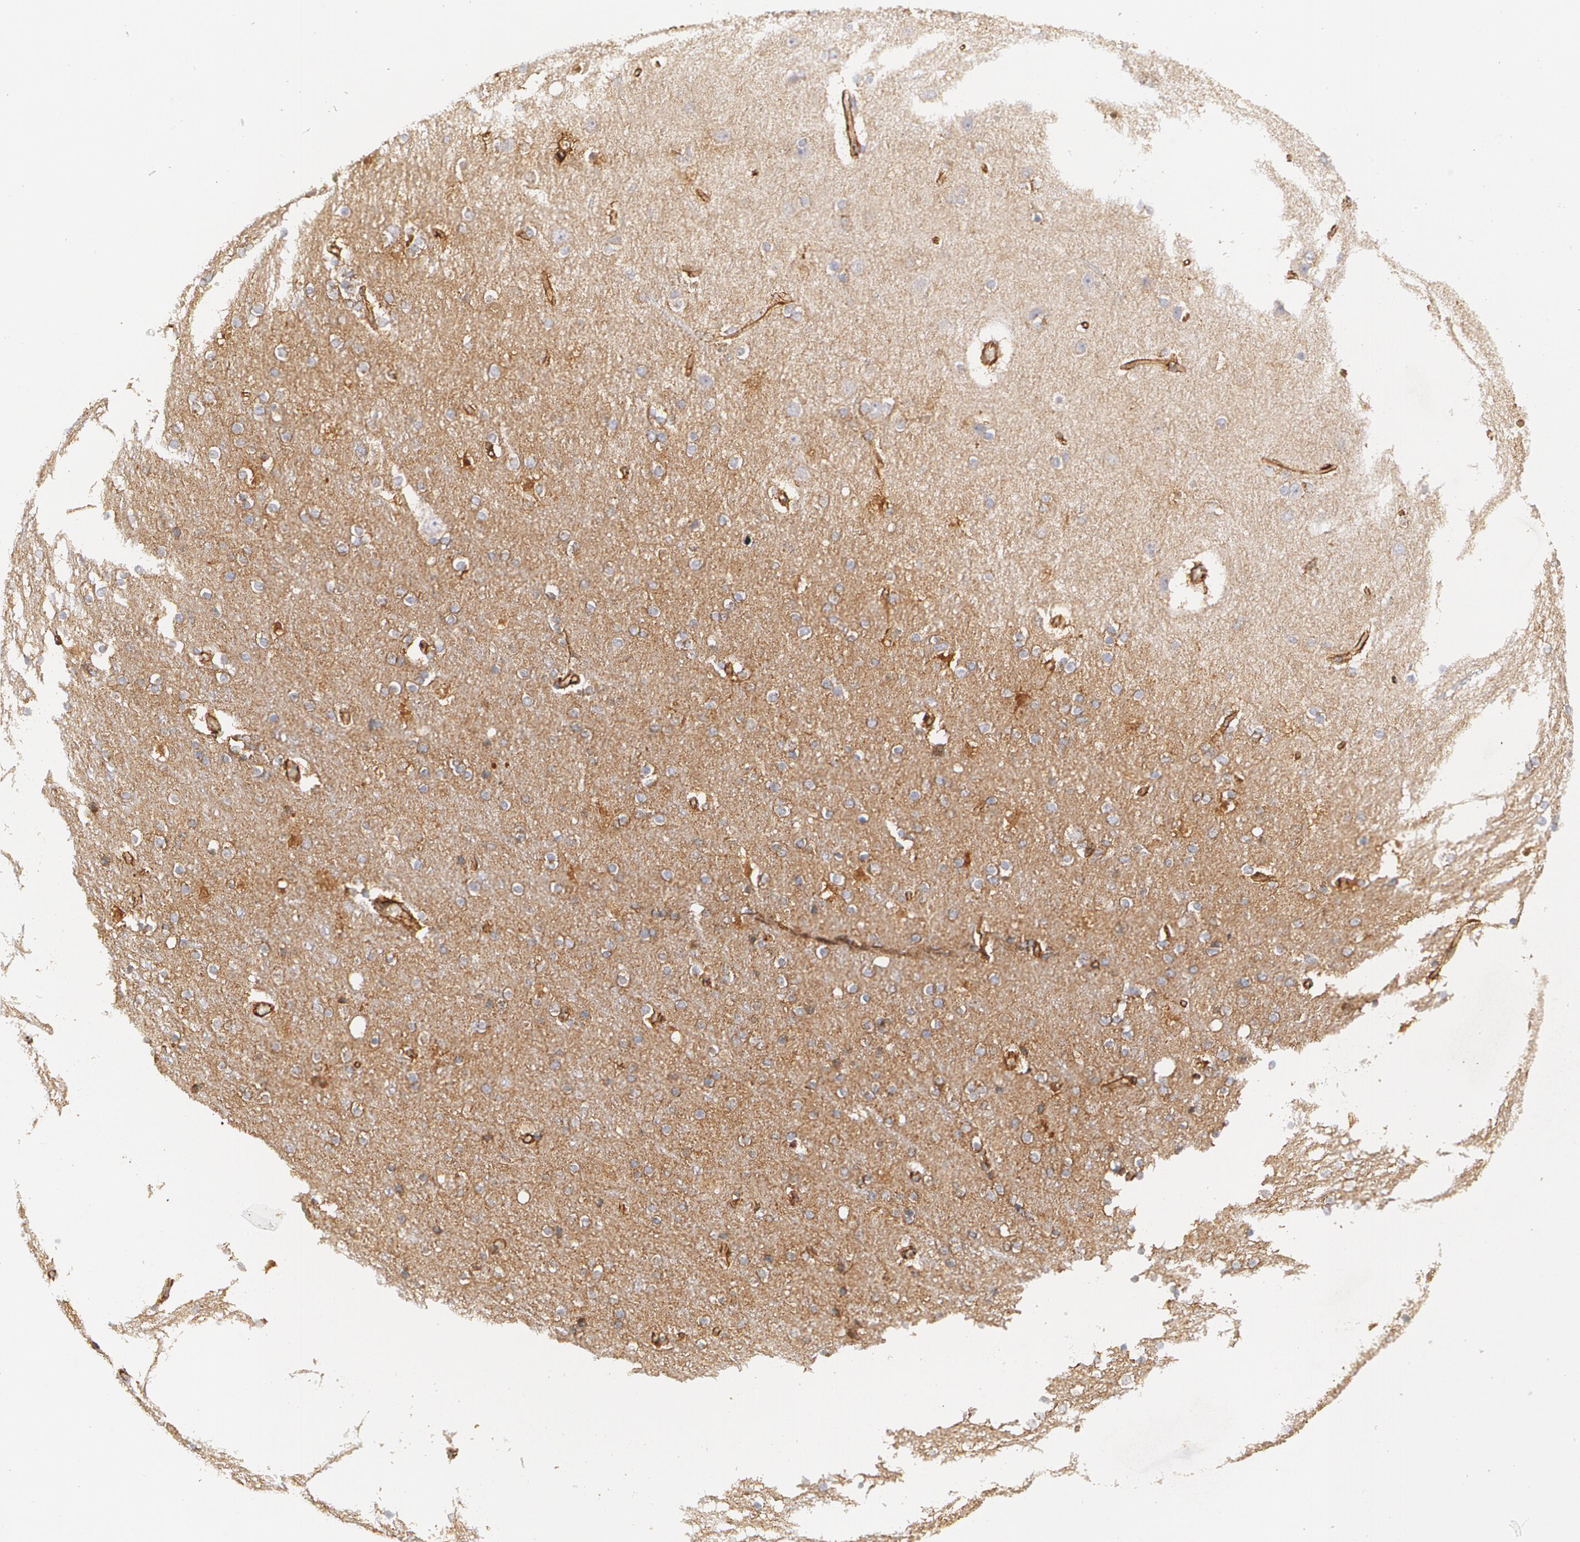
{"staining": {"intensity": "moderate", "quantity": ">75%", "location": "cytoplasmic/membranous"}, "tissue": "cerebral cortex", "cell_type": "Endothelial cells", "image_type": "normal", "snomed": [{"axis": "morphology", "description": "Normal tissue, NOS"}, {"axis": "topography", "description": "Cerebral cortex"}], "caption": "High-power microscopy captured an IHC photomicrograph of benign cerebral cortex, revealing moderate cytoplasmic/membranous staining in approximately >75% of endothelial cells. (Brightfield microscopy of DAB IHC at high magnification).", "gene": "TJP1", "patient": {"sex": "female", "age": 54}}